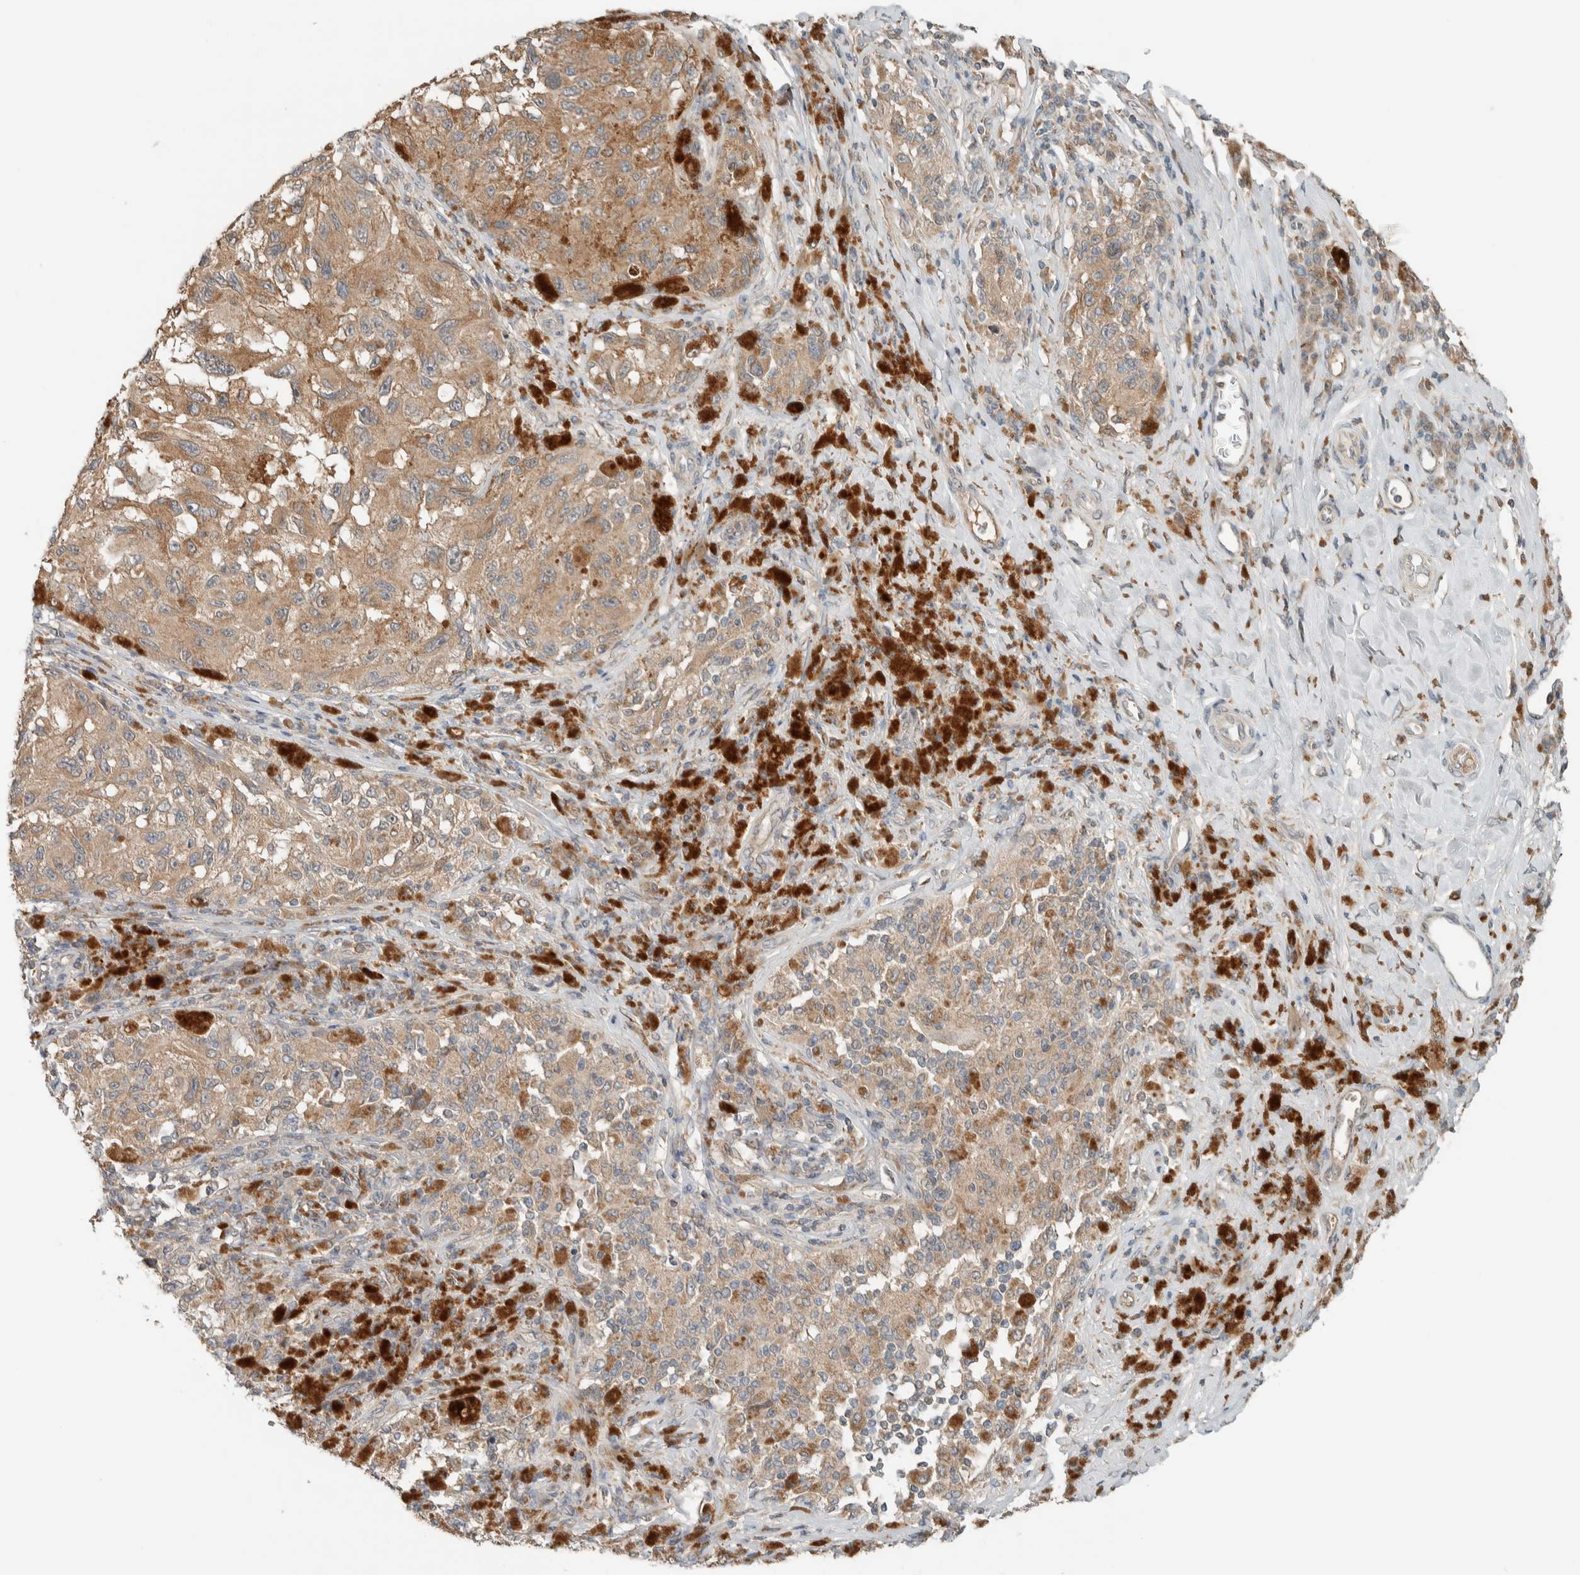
{"staining": {"intensity": "moderate", "quantity": ">75%", "location": "cytoplasmic/membranous"}, "tissue": "melanoma", "cell_type": "Tumor cells", "image_type": "cancer", "snomed": [{"axis": "morphology", "description": "Malignant melanoma, NOS"}, {"axis": "topography", "description": "Skin"}], "caption": "An image of melanoma stained for a protein reveals moderate cytoplasmic/membranous brown staining in tumor cells.", "gene": "NBR1", "patient": {"sex": "female", "age": 73}}